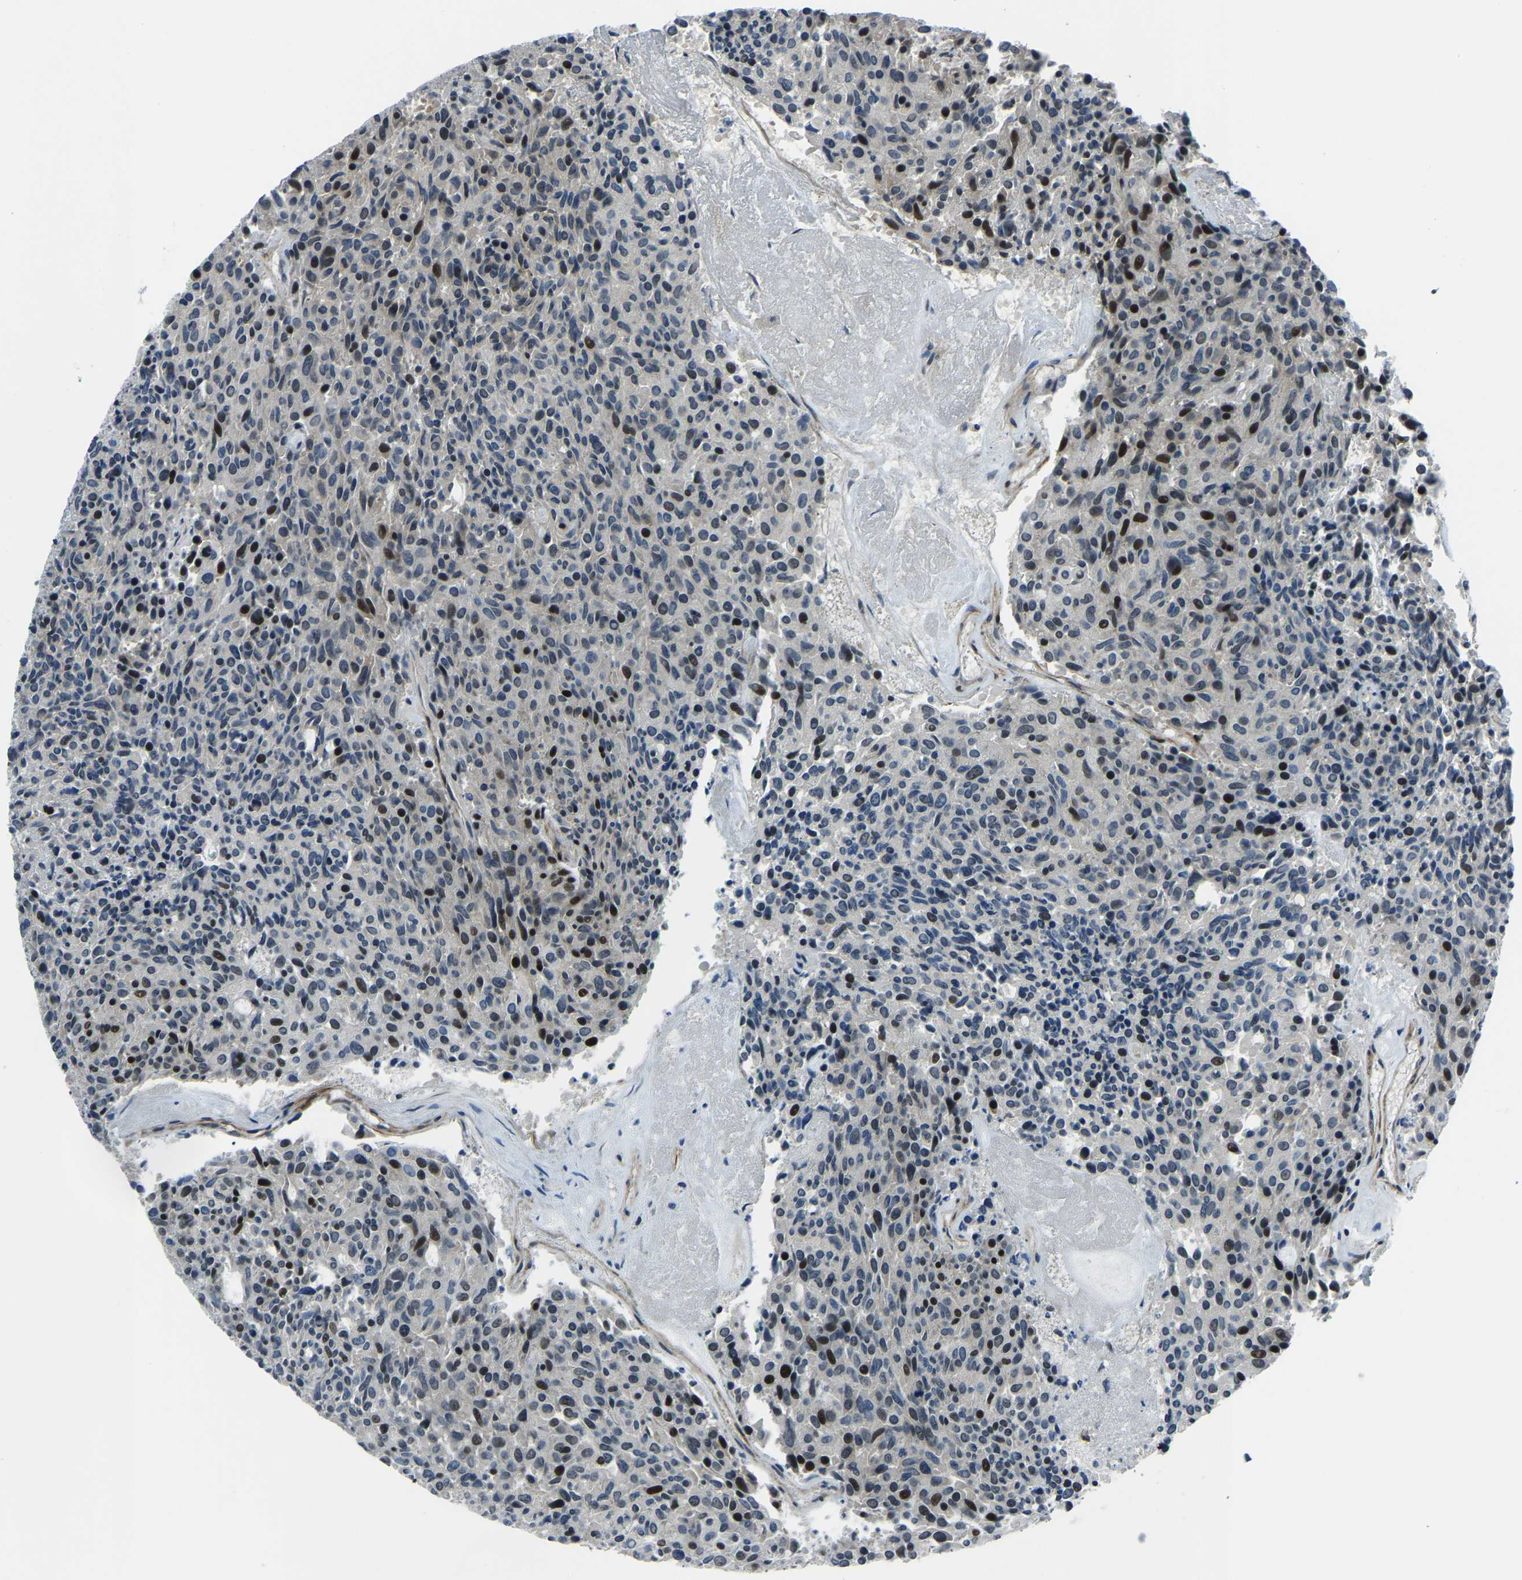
{"staining": {"intensity": "strong", "quantity": "25%-75%", "location": "nuclear"}, "tissue": "carcinoid", "cell_type": "Tumor cells", "image_type": "cancer", "snomed": [{"axis": "morphology", "description": "Carcinoid, malignant, NOS"}, {"axis": "topography", "description": "Pancreas"}], "caption": "Immunohistochemical staining of carcinoid demonstrates high levels of strong nuclear staining in about 25%-75% of tumor cells. (Stains: DAB (3,3'-diaminobenzidine) in brown, nuclei in blue, Microscopy: brightfield microscopy at high magnification).", "gene": "PRCC", "patient": {"sex": "female", "age": 54}}